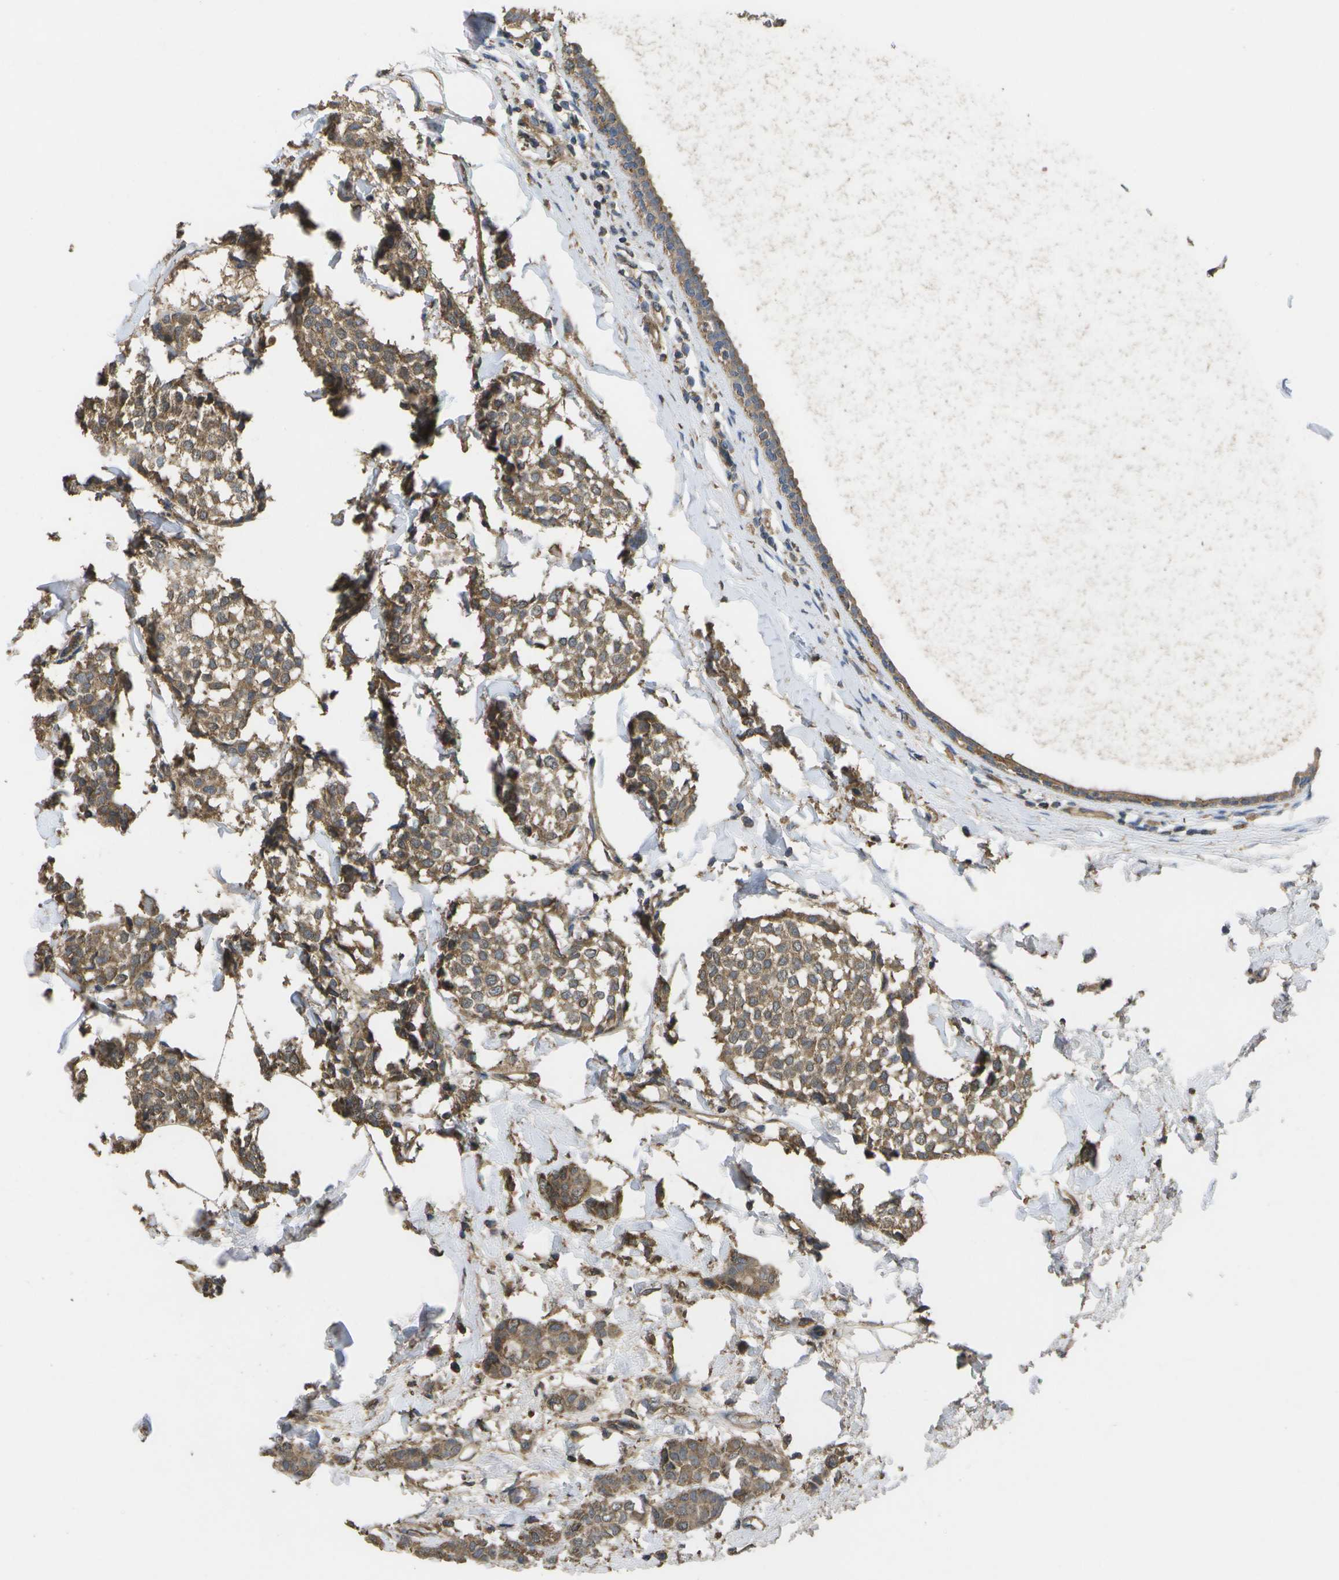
{"staining": {"intensity": "moderate", "quantity": ">75%", "location": "cytoplasmic/membranous"}, "tissue": "breast cancer", "cell_type": "Tumor cells", "image_type": "cancer", "snomed": [{"axis": "morphology", "description": "Lobular carcinoma, in situ"}, {"axis": "morphology", "description": "Lobular carcinoma"}, {"axis": "topography", "description": "Breast"}], "caption": "Protein expression analysis of breast lobular carcinoma shows moderate cytoplasmic/membranous staining in approximately >75% of tumor cells.", "gene": "SACS", "patient": {"sex": "female", "age": 41}}